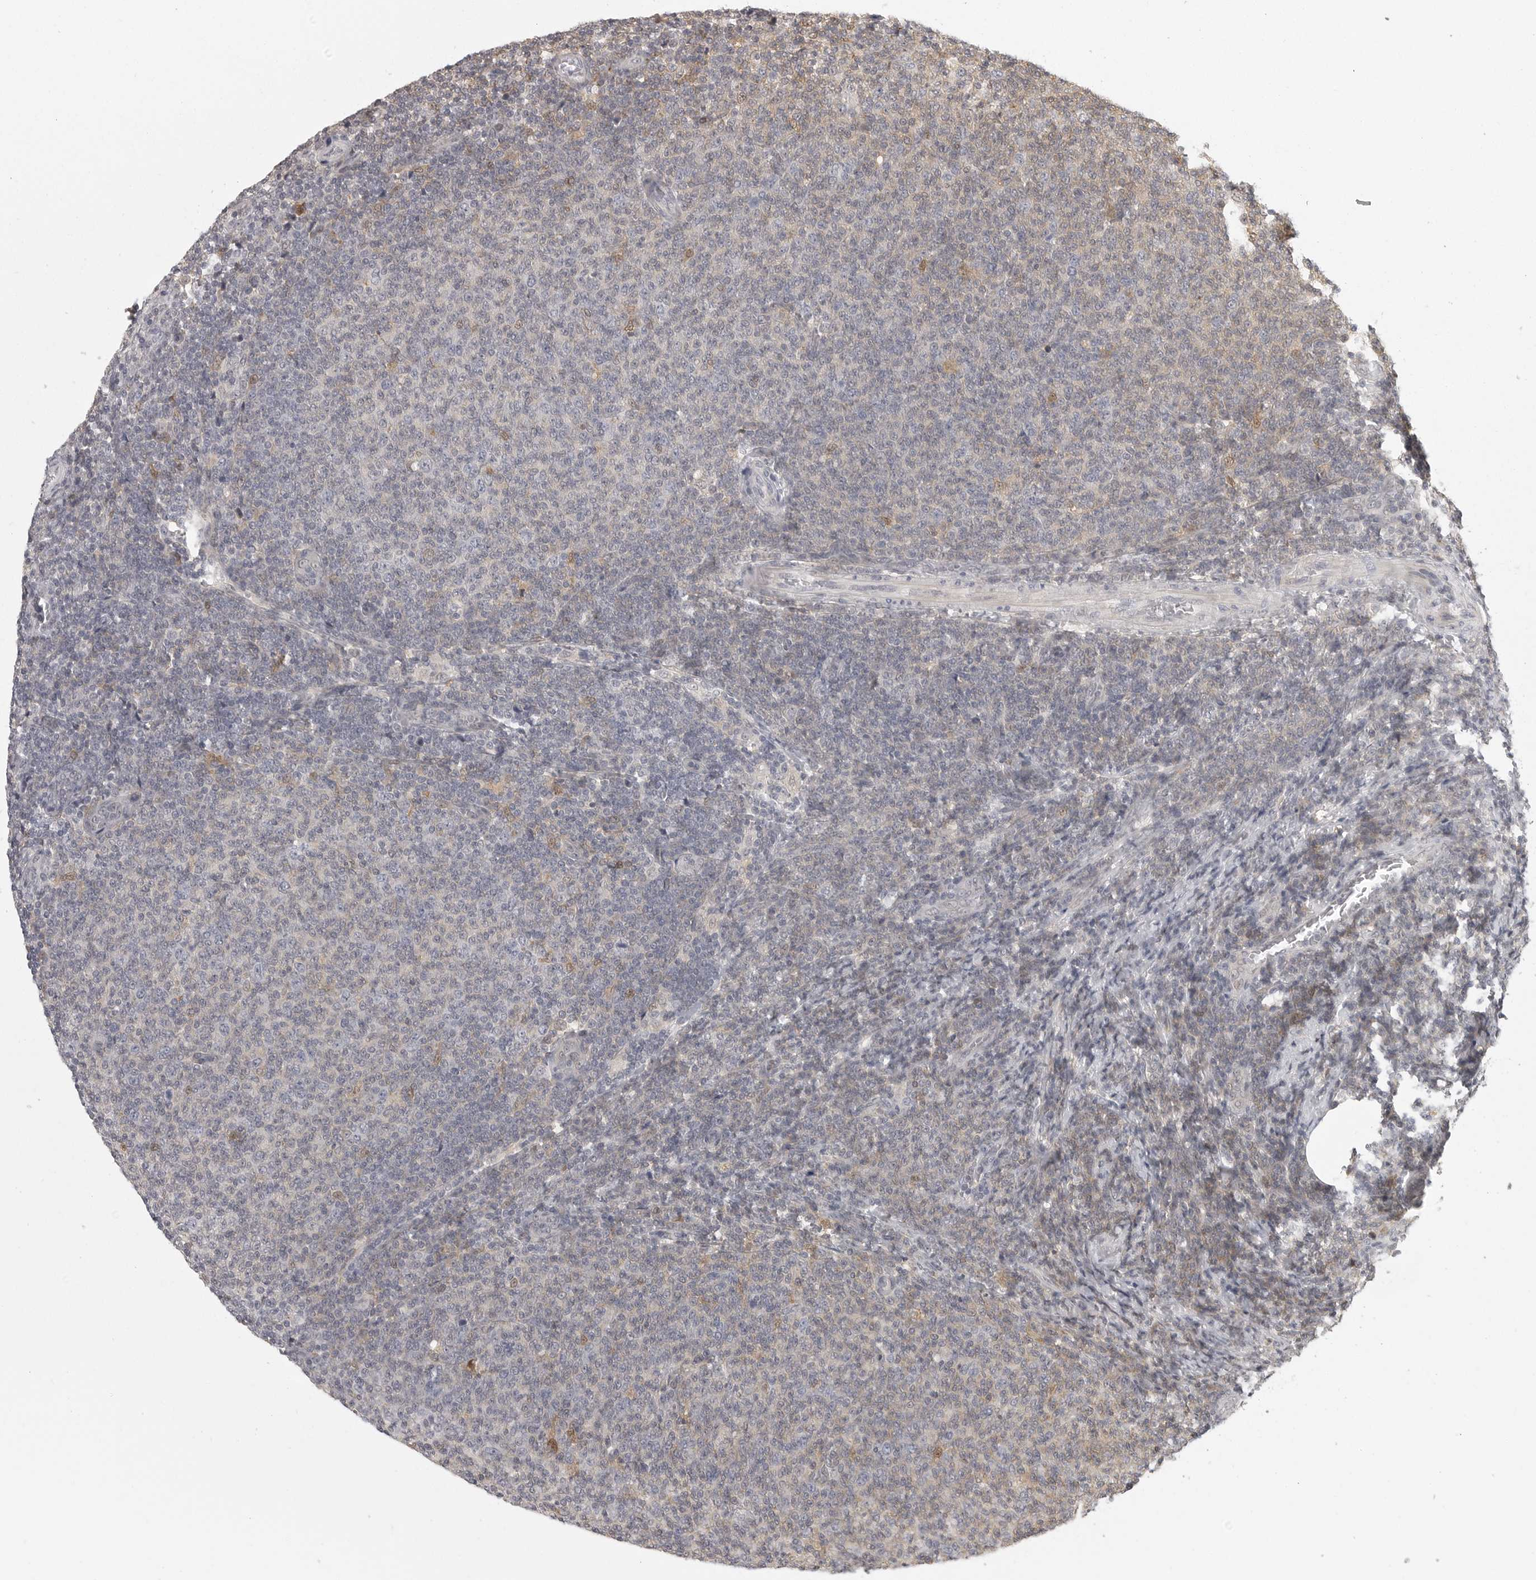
{"staining": {"intensity": "negative", "quantity": "none", "location": "none"}, "tissue": "lymphoma", "cell_type": "Tumor cells", "image_type": "cancer", "snomed": [{"axis": "morphology", "description": "Malignant lymphoma, non-Hodgkin's type, Low grade"}, {"axis": "topography", "description": "Lymph node"}], "caption": "Tumor cells show no significant expression in lymphoma.", "gene": "UROD", "patient": {"sex": "male", "age": 66}}